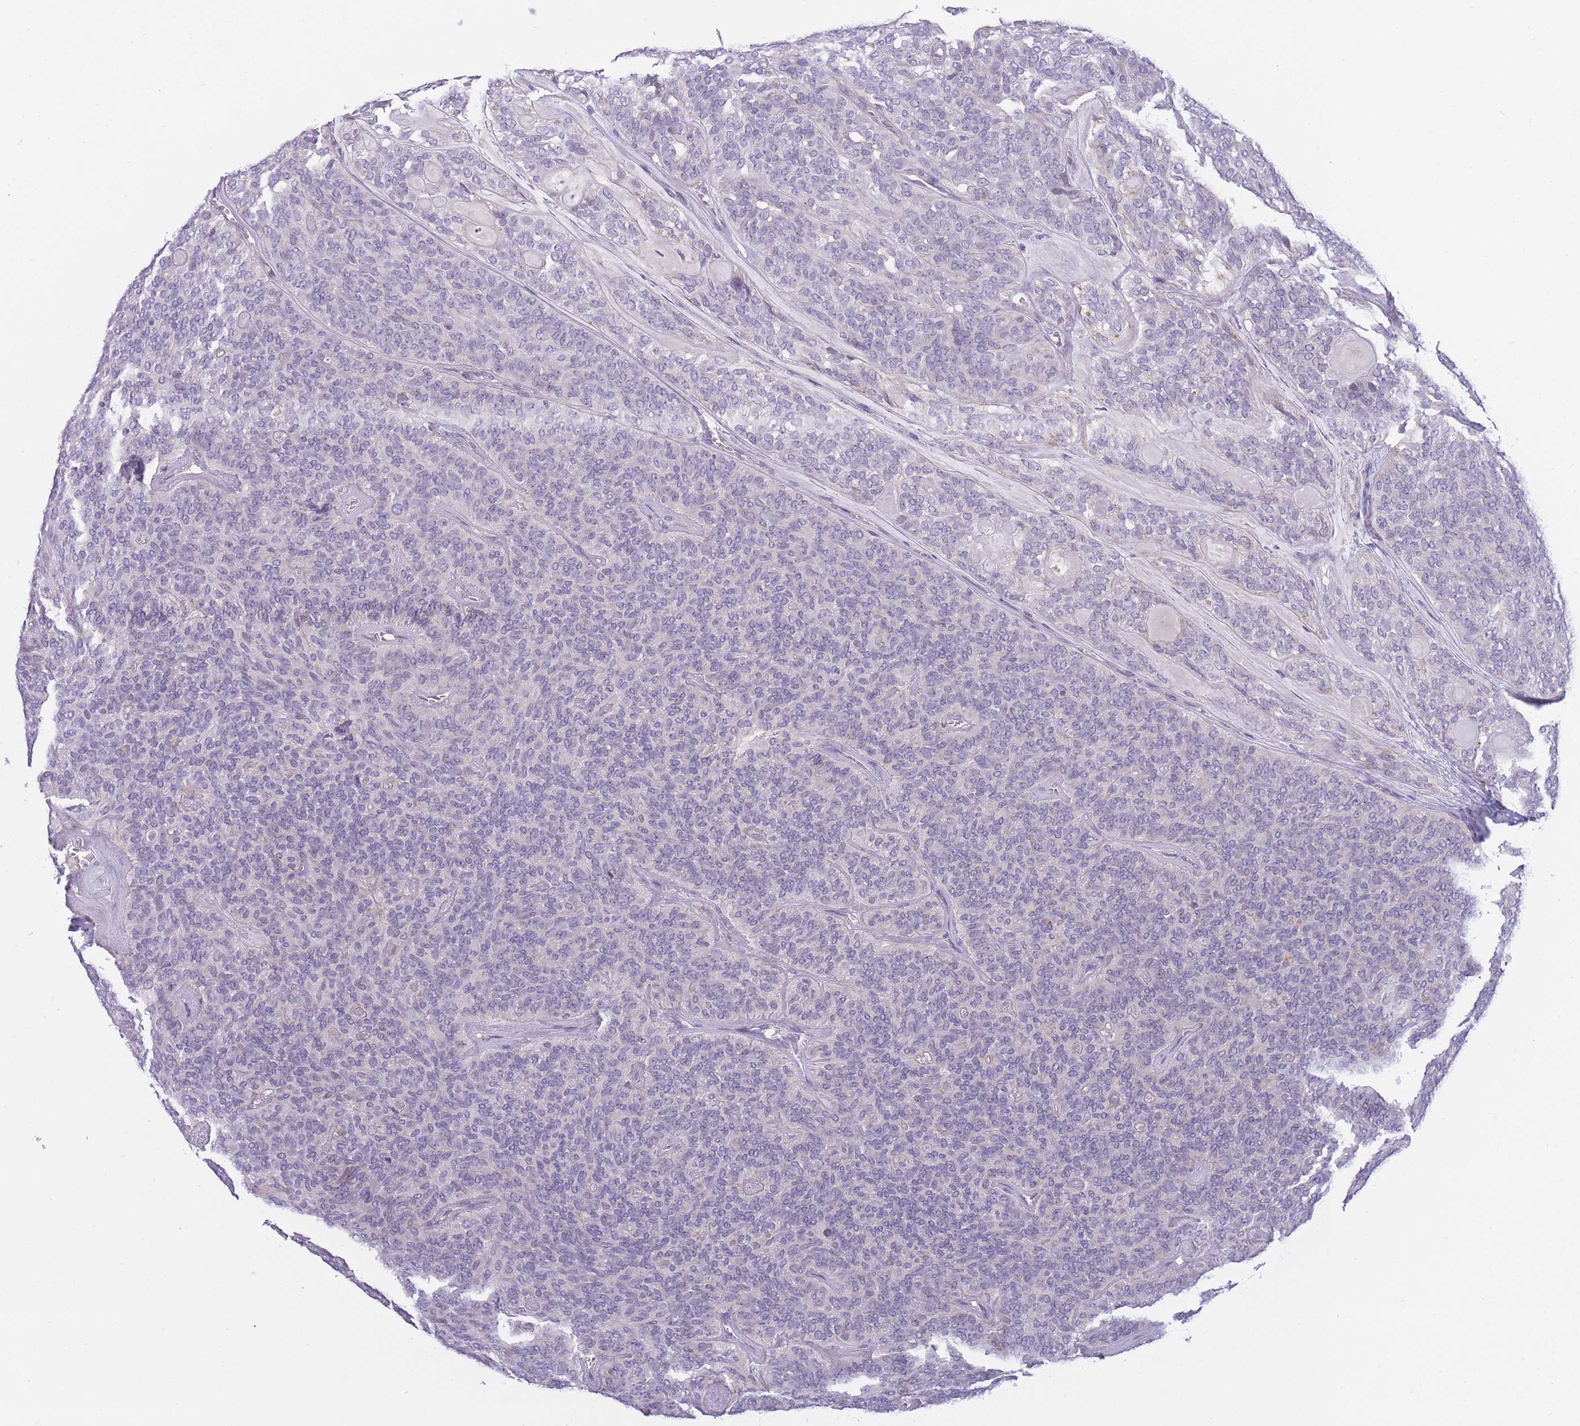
{"staining": {"intensity": "negative", "quantity": "none", "location": "none"}, "tissue": "head and neck cancer", "cell_type": "Tumor cells", "image_type": "cancer", "snomed": [{"axis": "morphology", "description": "Adenocarcinoma, NOS"}, {"axis": "topography", "description": "Head-Neck"}], "caption": "Adenocarcinoma (head and neck) stained for a protein using immunohistochemistry (IHC) exhibits no staining tumor cells.", "gene": "PRR23B", "patient": {"sex": "male", "age": 66}}